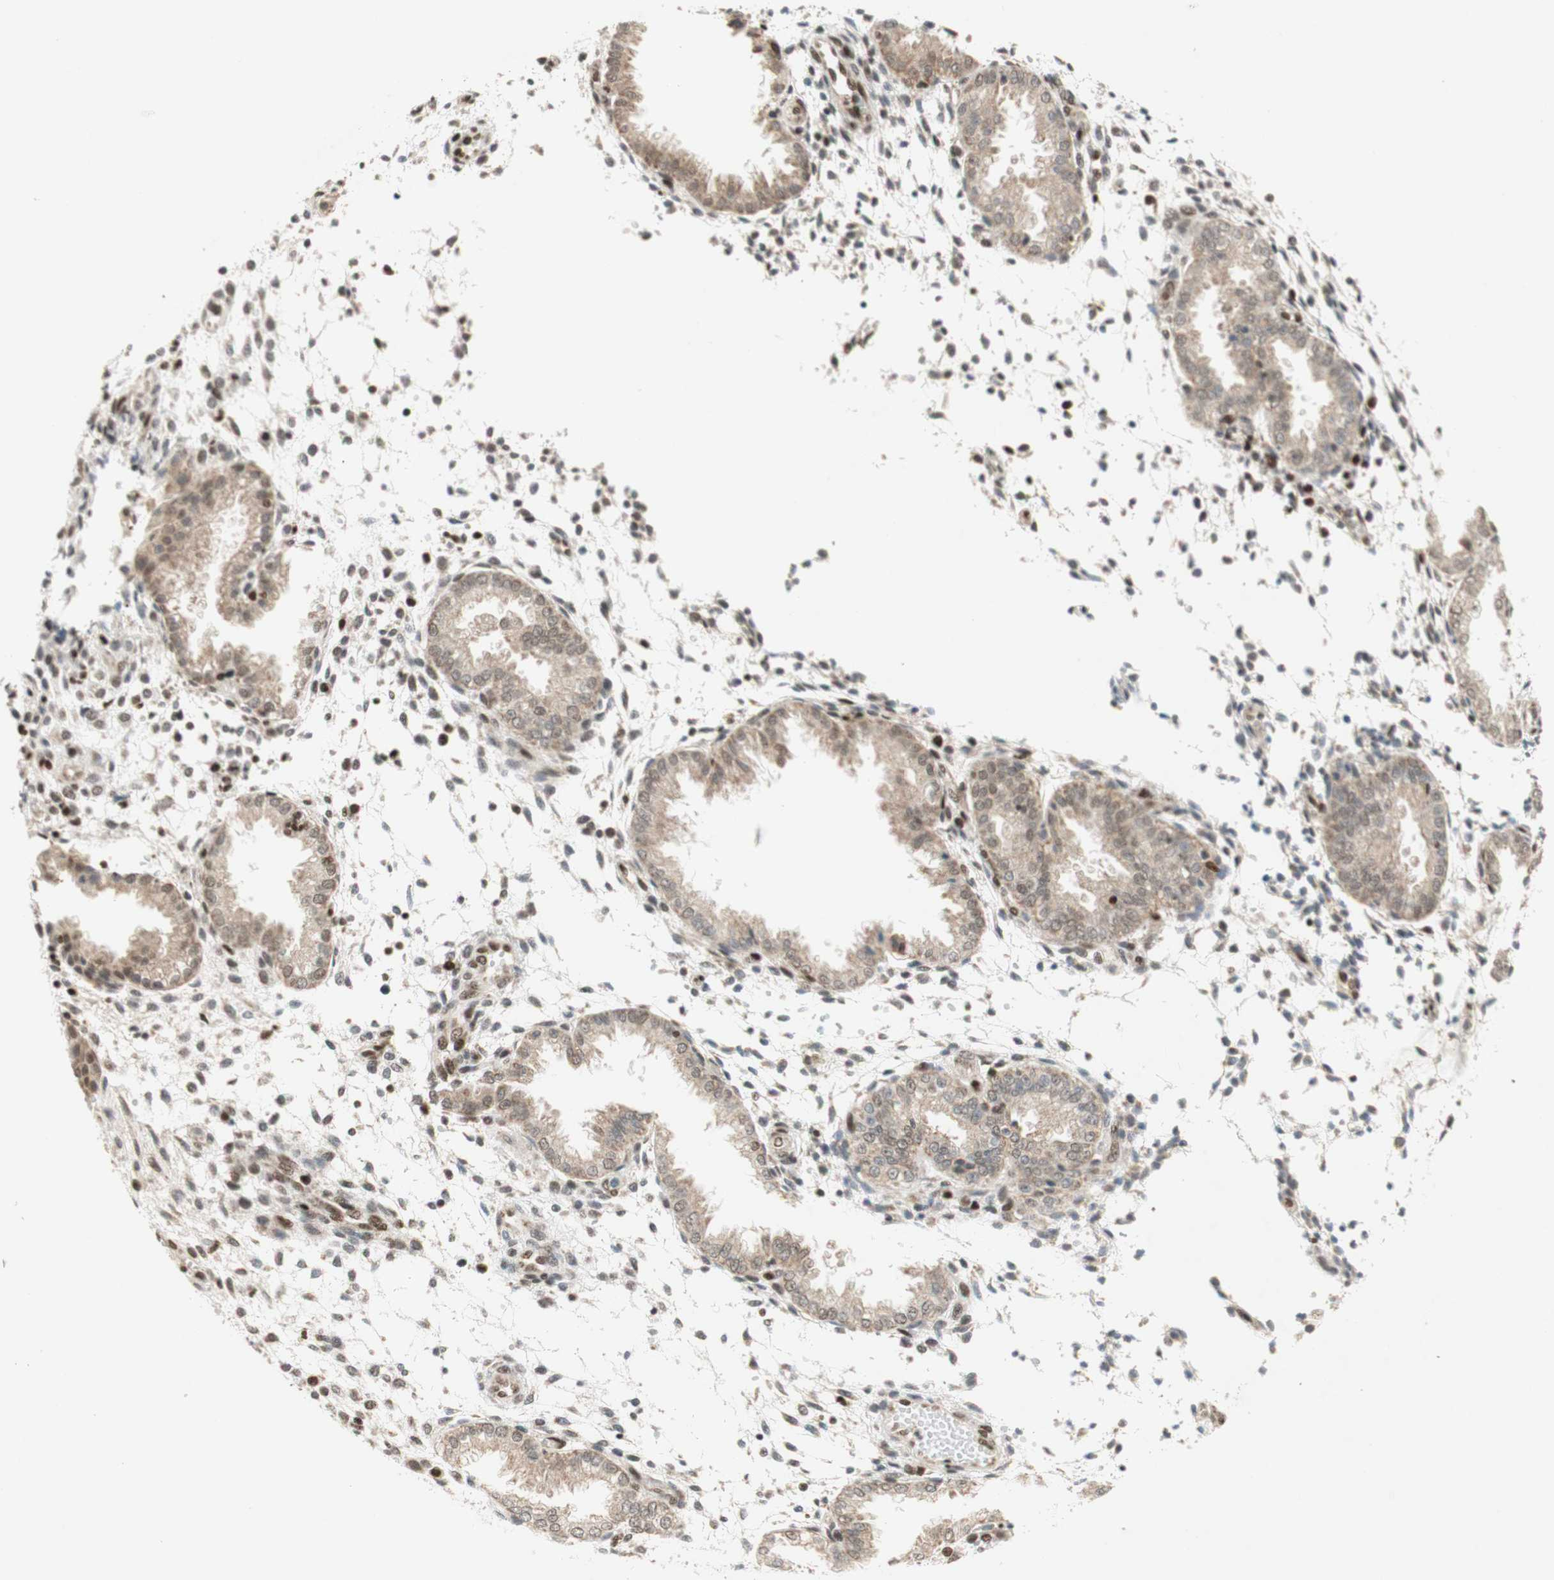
{"staining": {"intensity": "moderate", "quantity": "25%-75%", "location": "nuclear"}, "tissue": "endometrium", "cell_type": "Cells in endometrial stroma", "image_type": "normal", "snomed": [{"axis": "morphology", "description": "Normal tissue, NOS"}, {"axis": "topography", "description": "Endometrium"}], "caption": "High-power microscopy captured an immunohistochemistry image of benign endometrium, revealing moderate nuclear expression in approximately 25%-75% of cells in endometrial stroma.", "gene": "DNMT3A", "patient": {"sex": "female", "age": 33}}